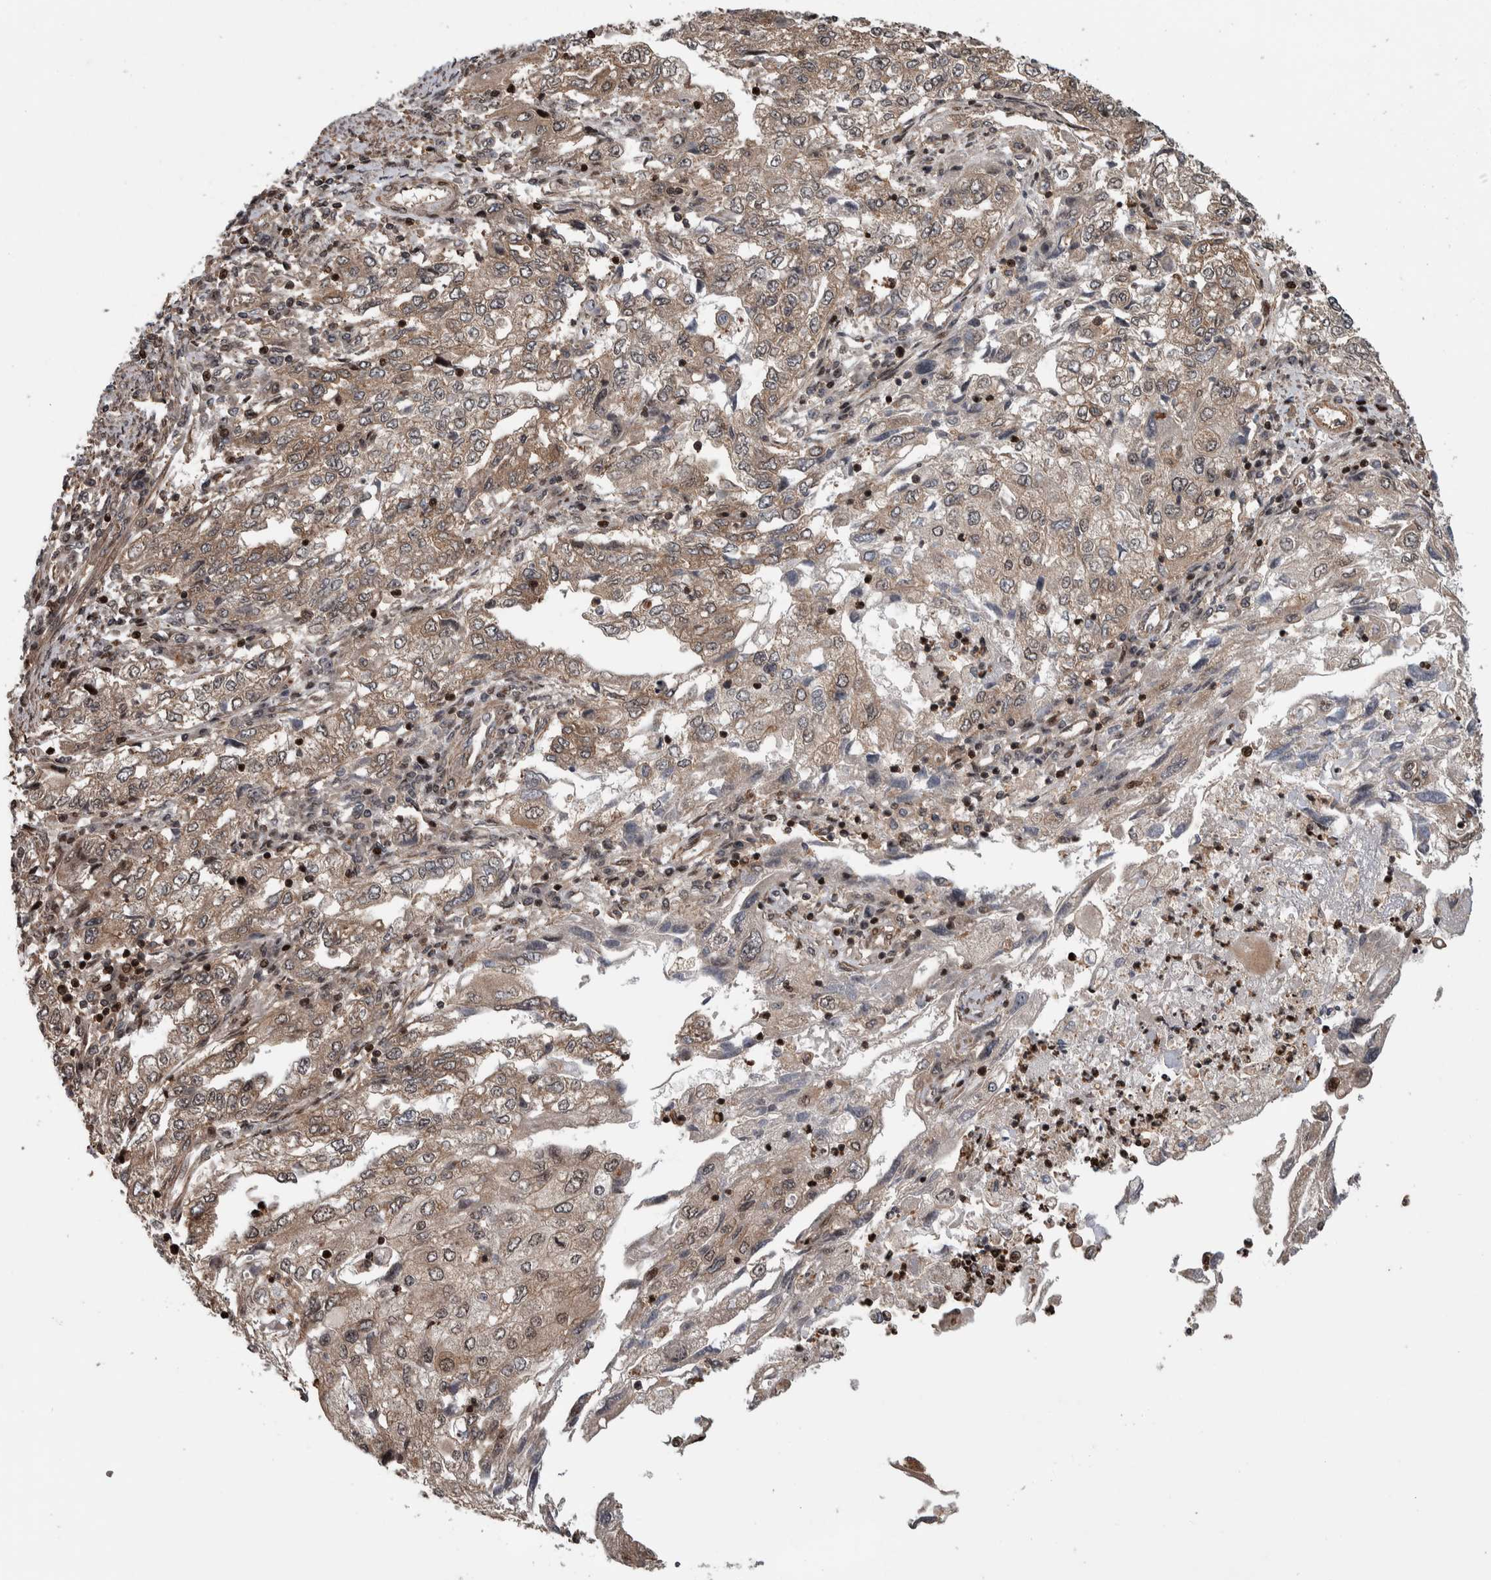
{"staining": {"intensity": "weak", "quantity": ">75%", "location": "cytoplasmic/membranous"}, "tissue": "endometrial cancer", "cell_type": "Tumor cells", "image_type": "cancer", "snomed": [{"axis": "morphology", "description": "Adenocarcinoma, NOS"}, {"axis": "topography", "description": "Endometrium"}], "caption": "High-power microscopy captured an IHC micrograph of endometrial cancer, revealing weak cytoplasmic/membranous staining in approximately >75% of tumor cells.", "gene": "ARFGEF1", "patient": {"sex": "female", "age": 49}}